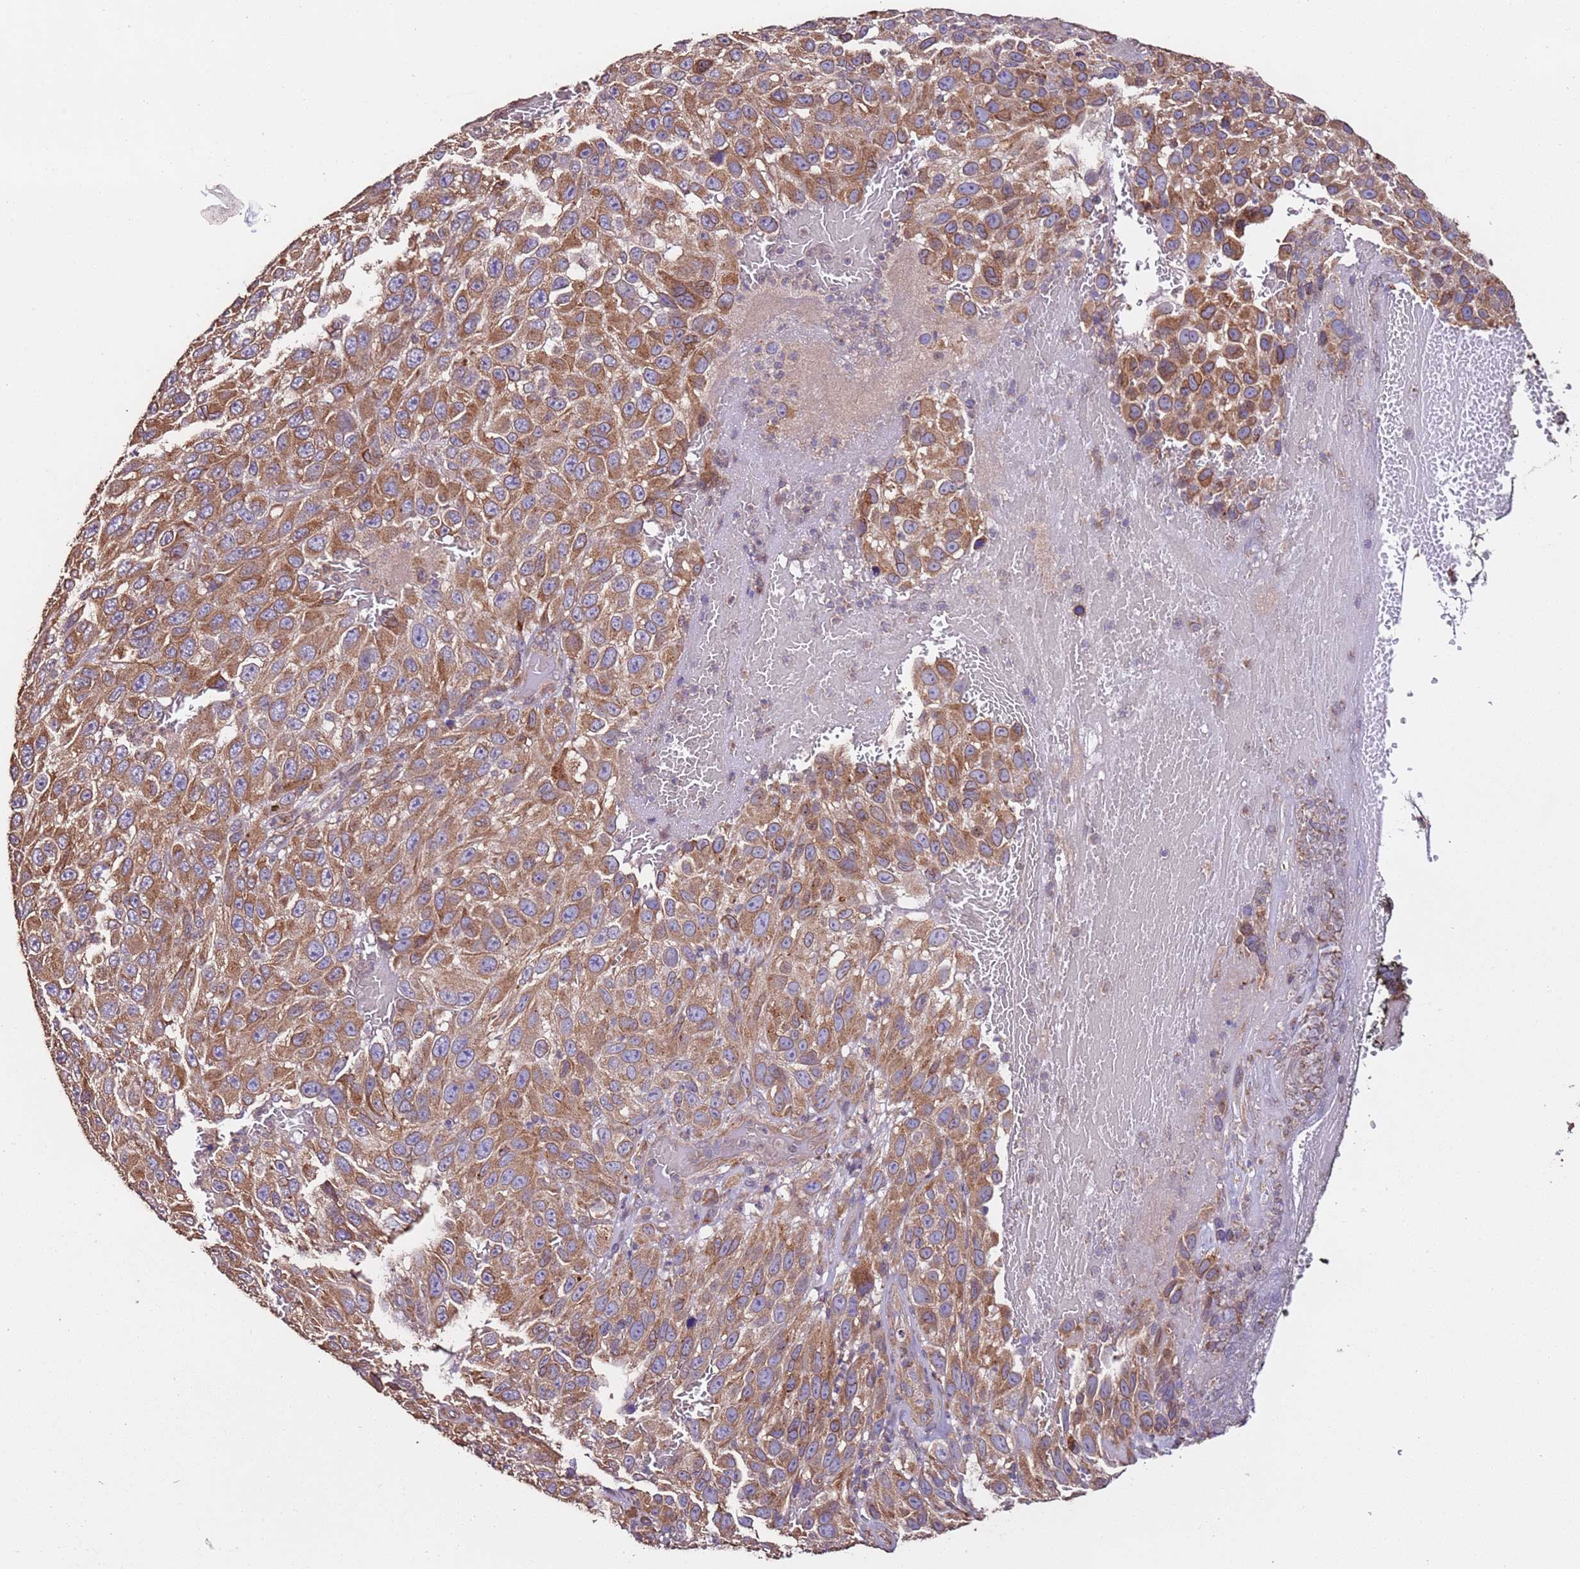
{"staining": {"intensity": "moderate", "quantity": ">75%", "location": "cytoplasmic/membranous"}, "tissue": "melanoma", "cell_type": "Tumor cells", "image_type": "cancer", "snomed": [{"axis": "morphology", "description": "Normal tissue, NOS"}, {"axis": "morphology", "description": "Malignant melanoma, NOS"}, {"axis": "topography", "description": "Skin"}], "caption": "The micrograph reveals a brown stain indicating the presence of a protein in the cytoplasmic/membranous of tumor cells in melanoma.", "gene": "SLC41A3", "patient": {"sex": "female", "age": 96}}